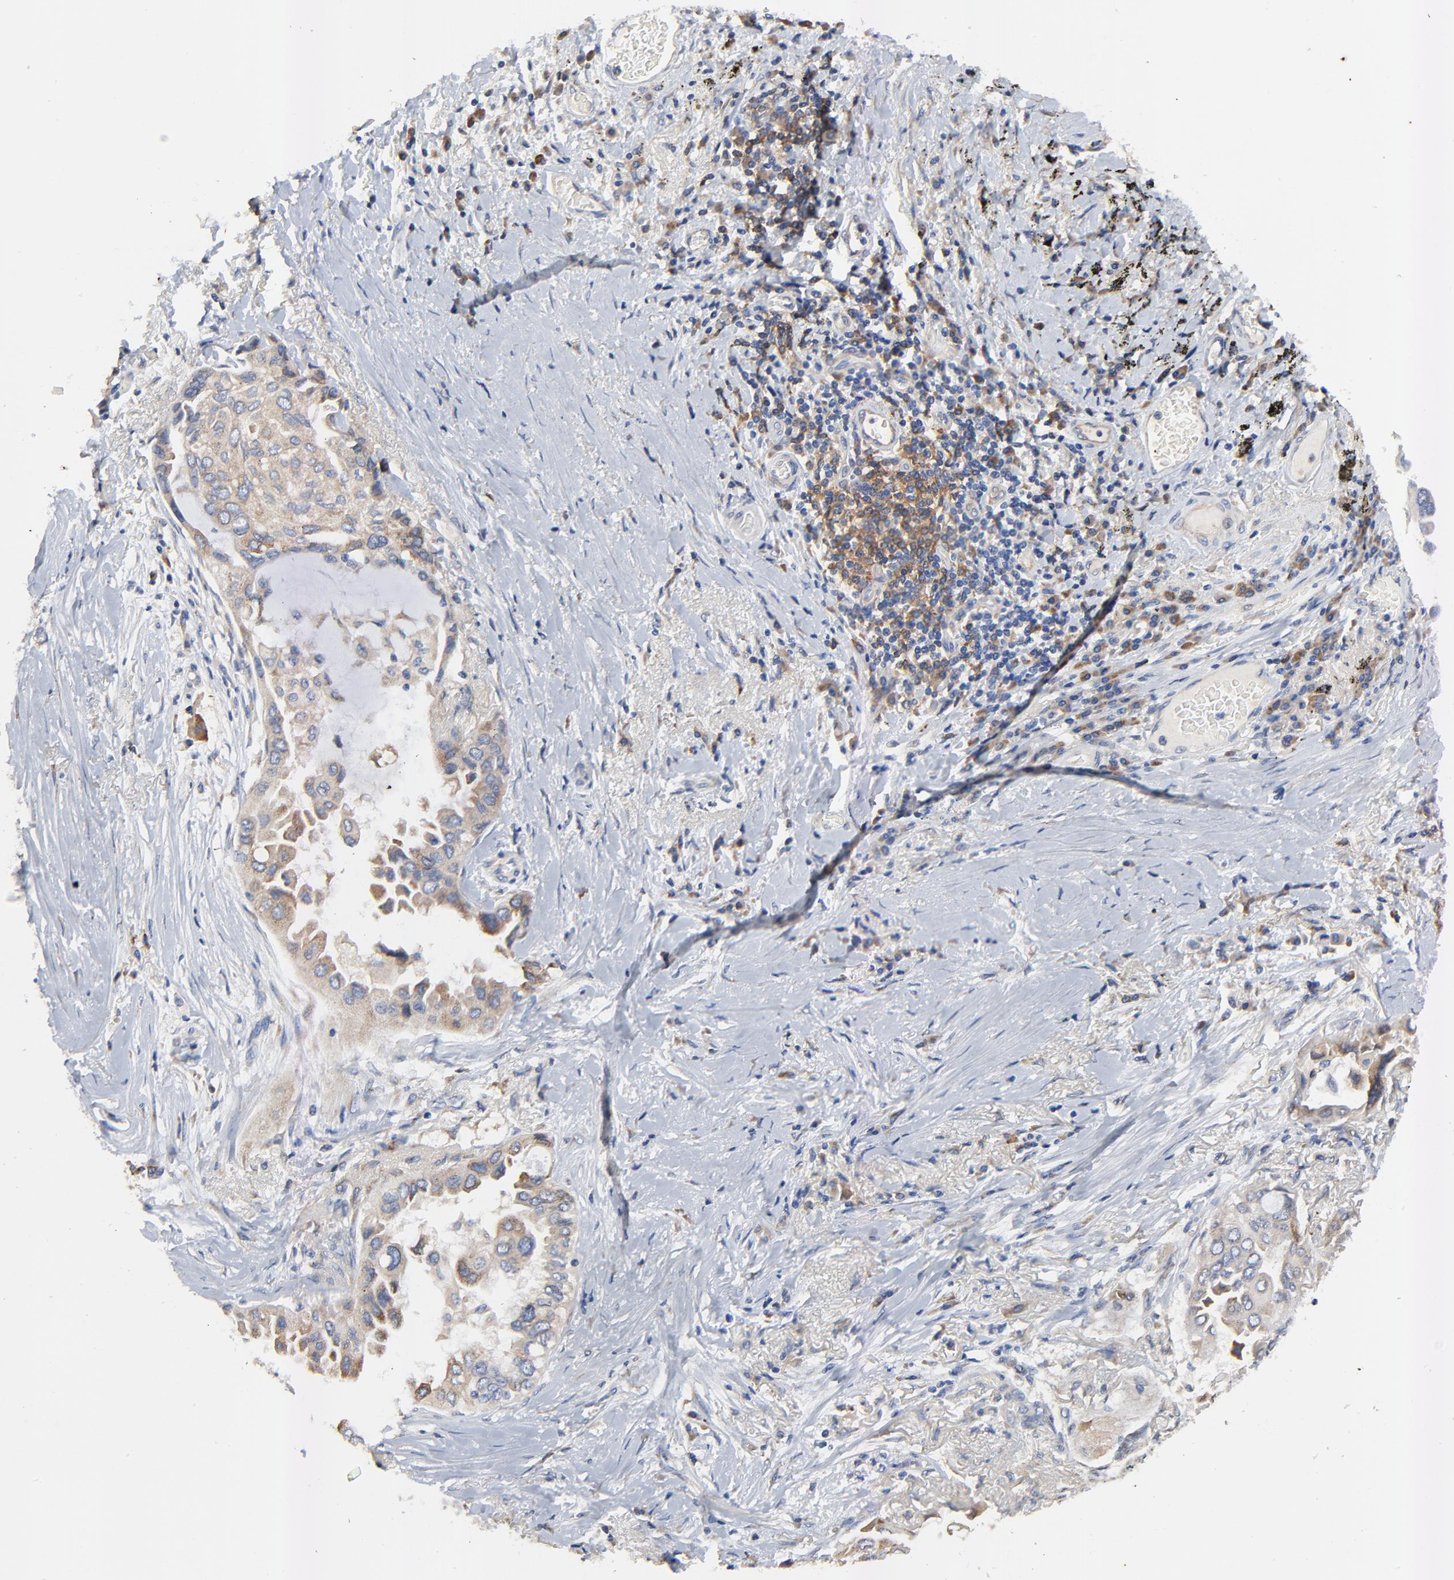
{"staining": {"intensity": "weak", "quantity": "25%-75%", "location": "cytoplasmic/membranous"}, "tissue": "lung cancer", "cell_type": "Tumor cells", "image_type": "cancer", "snomed": [{"axis": "morphology", "description": "Adenocarcinoma, NOS"}, {"axis": "topography", "description": "Lung"}], "caption": "Lung cancer (adenocarcinoma) tissue reveals weak cytoplasmic/membranous positivity in about 25%-75% of tumor cells", "gene": "VAV2", "patient": {"sex": "female", "age": 76}}